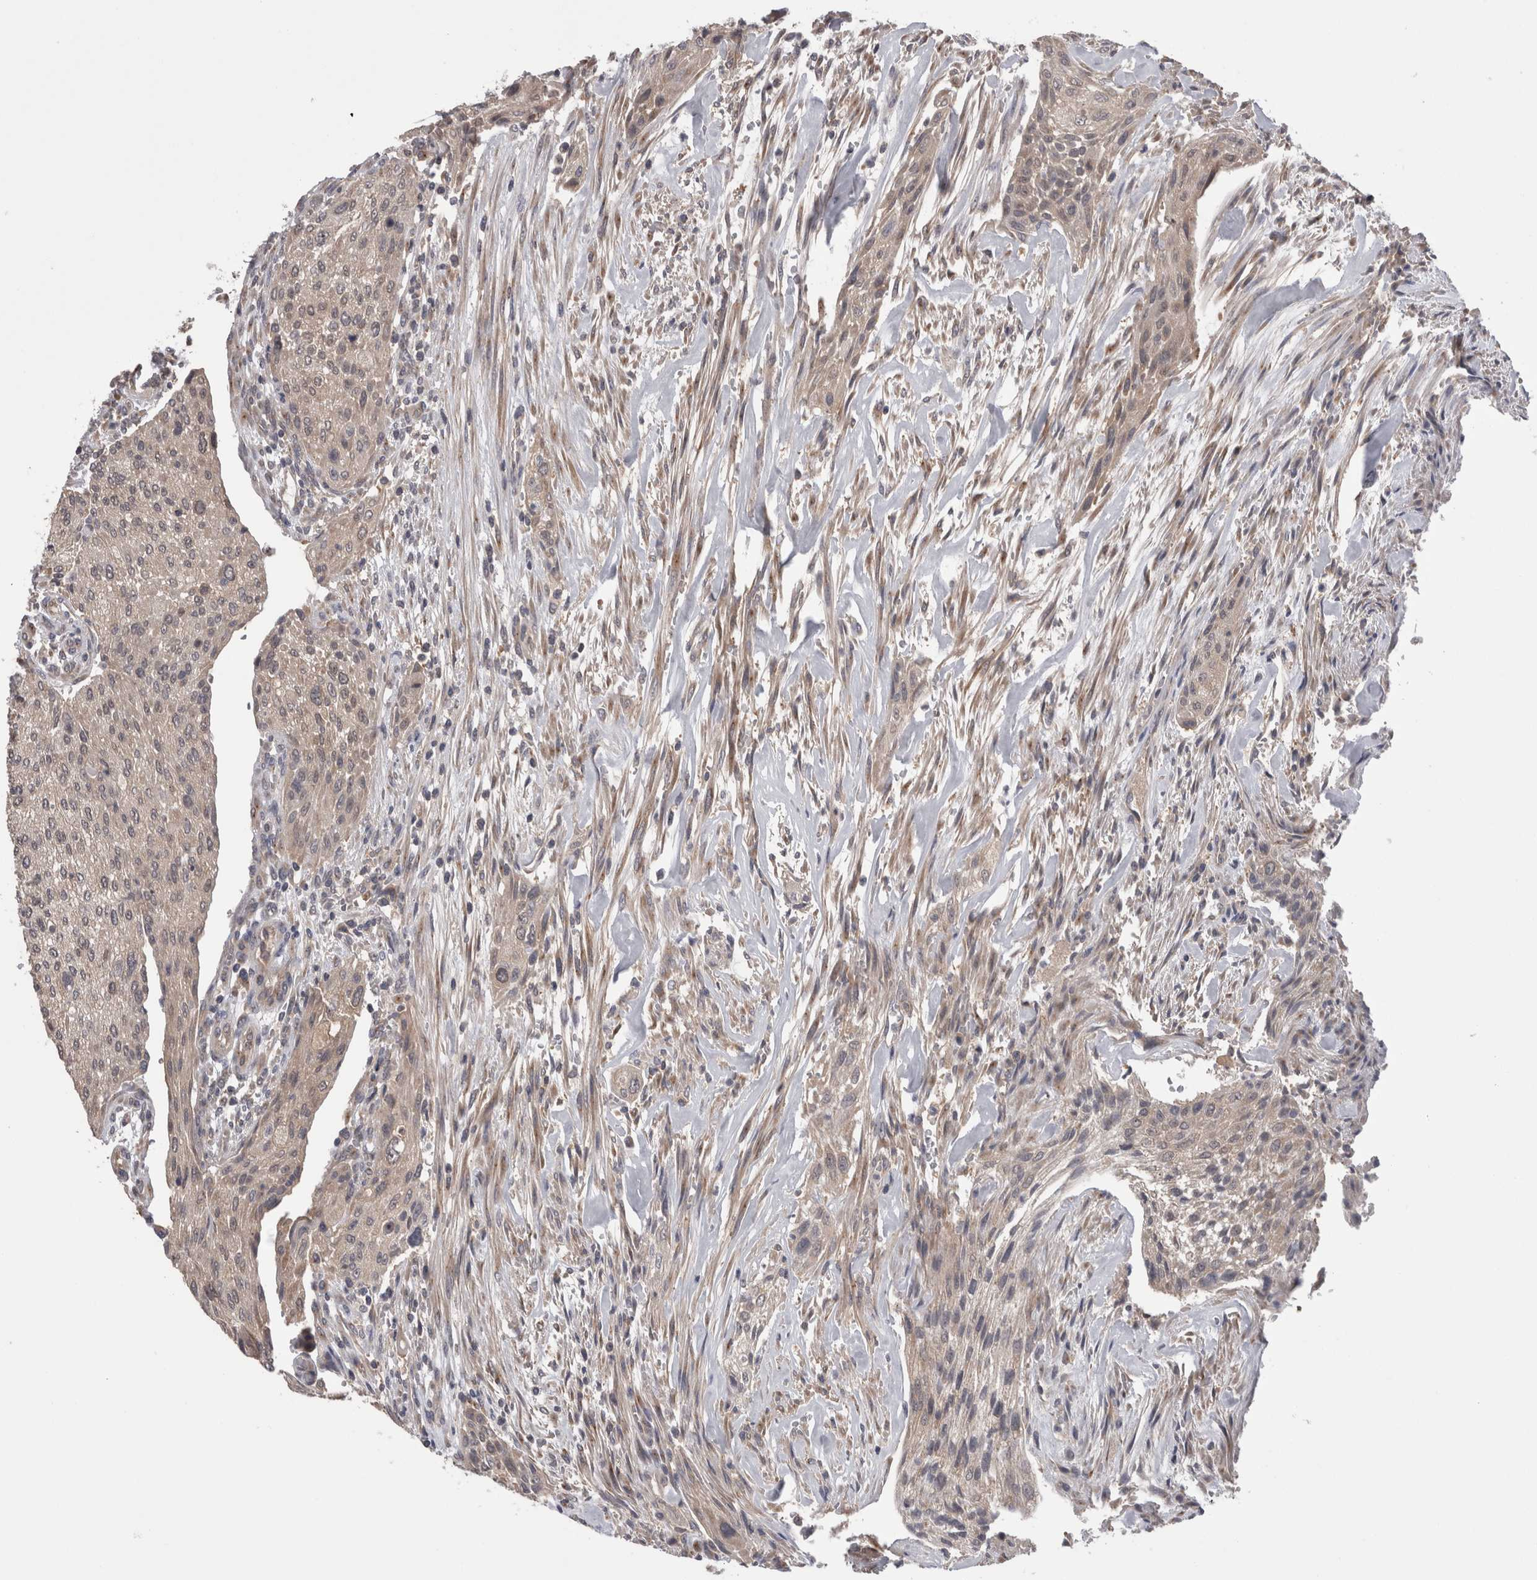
{"staining": {"intensity": "weak", "quantity": "25%-75%", "location": "cytoplasmic/membranous"}, "tissue": "urothelial cancer", "cell_type": "Tumor cells", "image_type": "cancer", "snomed": [{"axis": "morphology", "description": "Urothelial carcinoma, Low grade"}, {"axis": "morphology", "description": "Urothelial carcinoma, High grade"}, {"axis": "topography", "description": "Urinary bladder"}], "caption": "Immunohistochemical staining of human urothelial carcinoma (low-grade) shows low levels of weak cytoplasmic/membranous protein expression in about 25%-75% of tumor cells.", "gene": "DCTN6", "patient": {"sex": "male", "age": 35}}